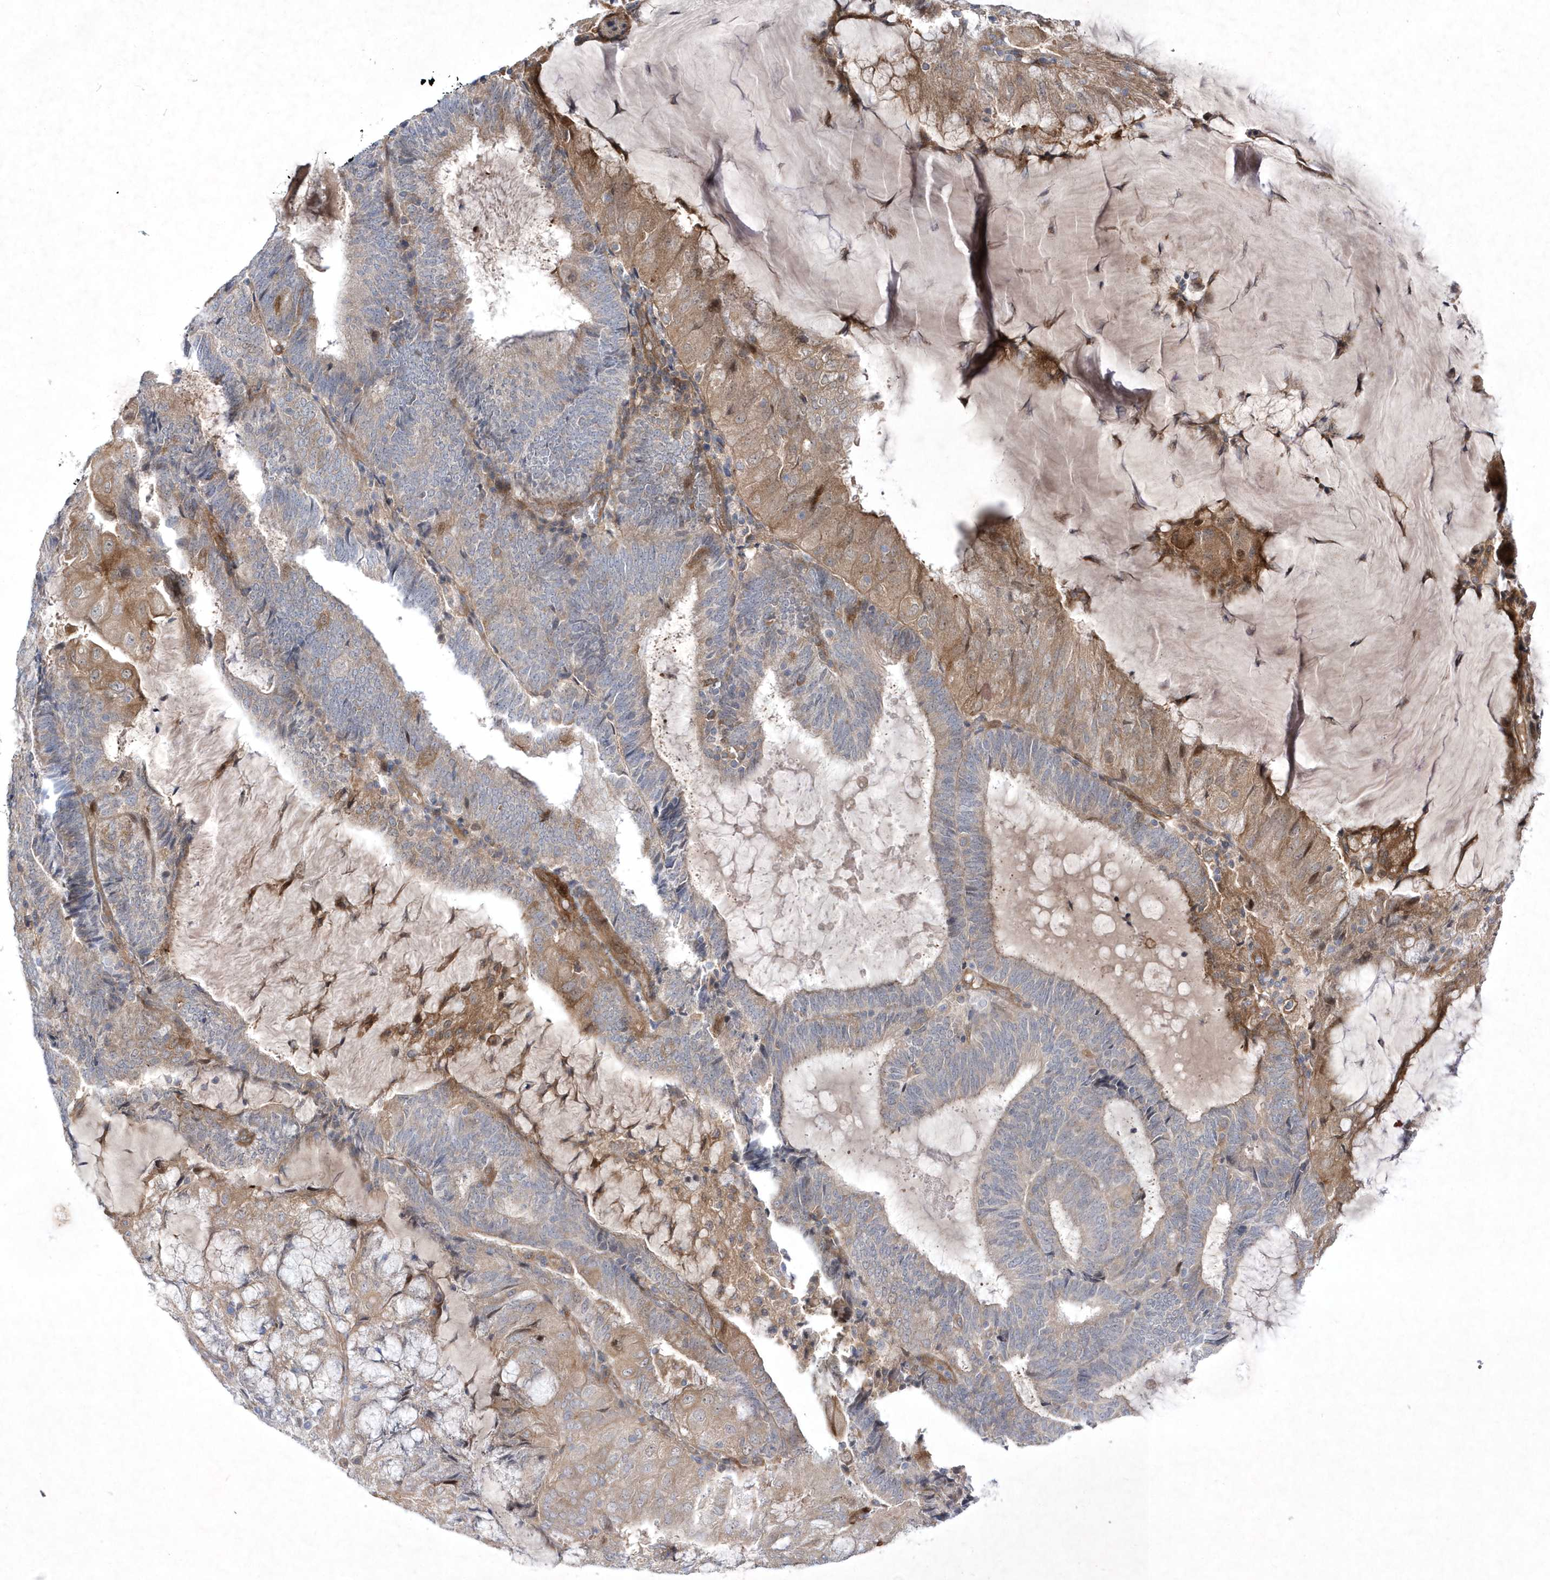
{"staining": {"intensity": "moderate", "quantity": "25%-75%", "location": "cytoplasmic/membranous"}, "tissue": "endometrial cancer", "cell_type": "Tumor cells", "image_type": "cancer", "snomed": [{"axis": "morphology", "description": "Adenocarcinoma, NOS"}, {"axis": "topography", "description": "Endometrium"}], "caption": "About 25%-75% of tumor cells in human endometrial adenocarcinoma demonstrate moderate cytoplasmic/membranous protein expression as visualized by brown immunohistochemical staining.", "gene": "DSPP", "patient": {"sex": "female", "age": 81}}